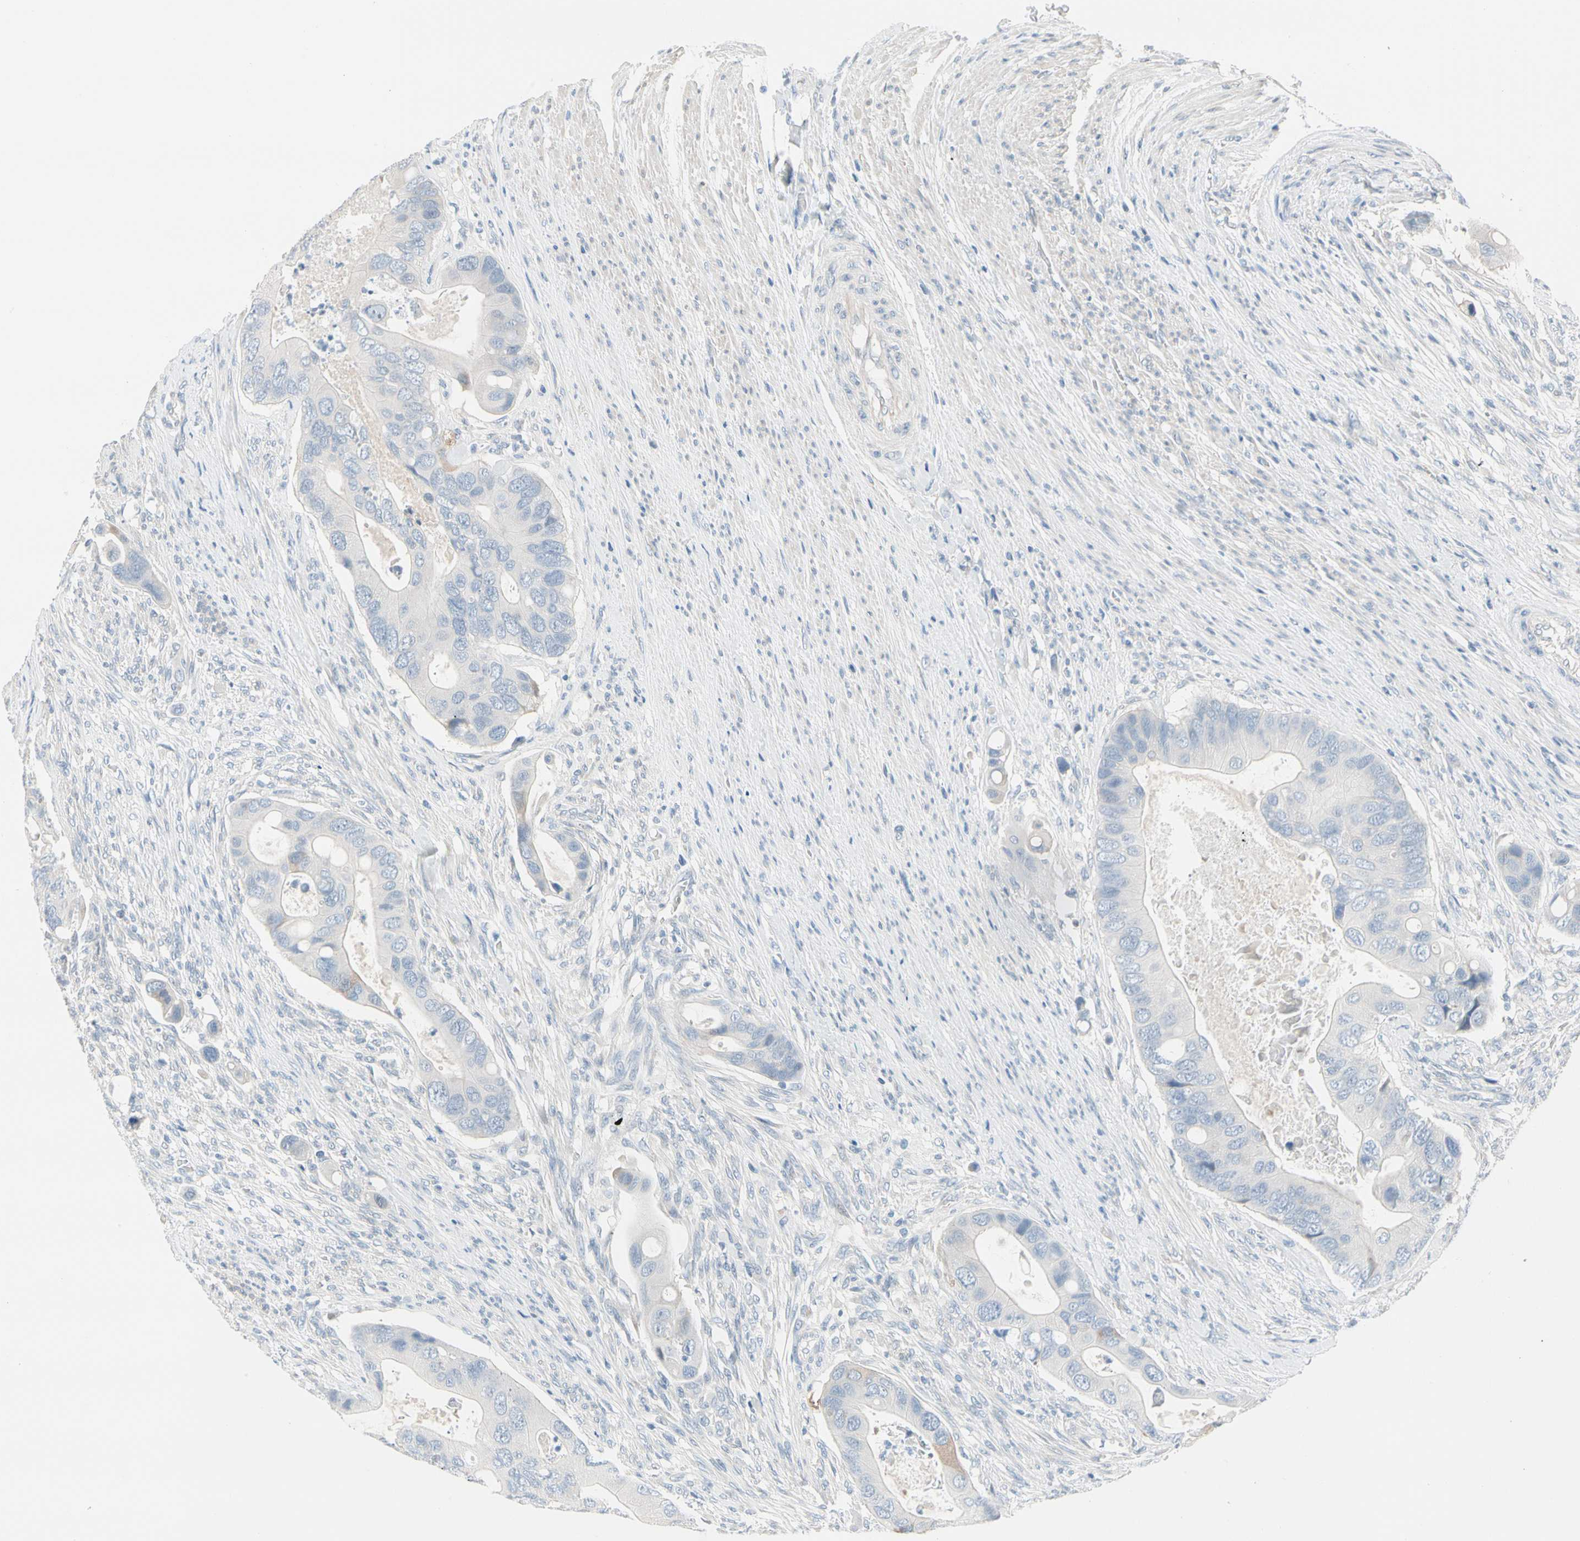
{"staining": {"intensity": "negative", "quantity": "none", "location": "none"}, "tissue": "colorectal cancer", "cell_type": "Tumor cells", "image_type": "cancer", "snomed": [{"axis": "morphology", "description": "Adenocarcinoma, NOS"}, {"axis": "topography", "description": "Rectum"}], "caption": "Micrograph shows no significant protein expression in tumor cells of colorectal cancer.", "gene": "STK40", "patient": {"sex": "female", "age": 57}}